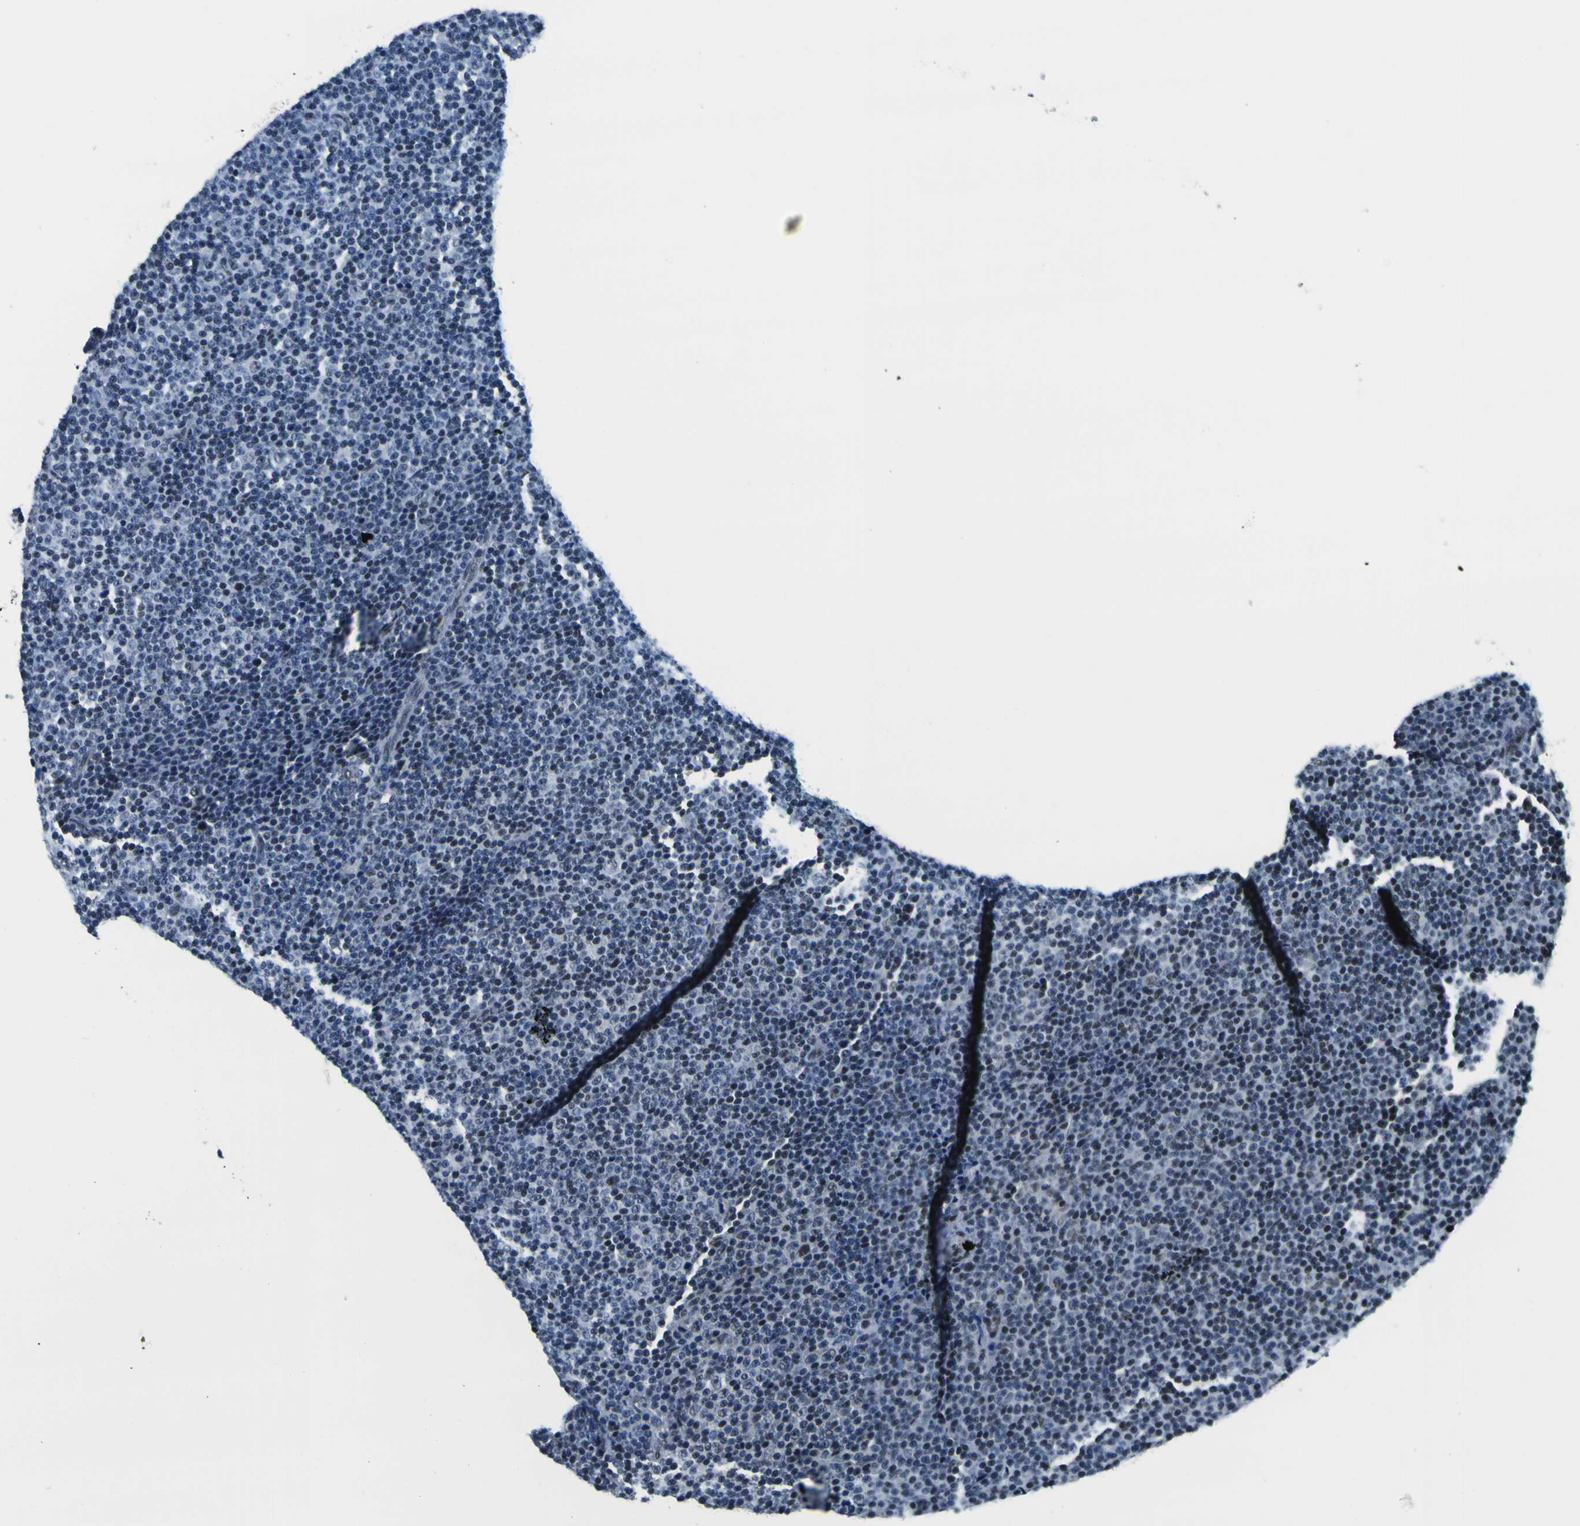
{"staining": {"intensity": "moderate", "quantity": "25%-75%", "location": "nuclear"}, "tissue": "lymphoma", "cell_type": "Tumor cells", "image_type": "cancer", "snomed": [{"axis": "morphology", "description": "Malignant lymphoma, non-Hodgkin's type, Low grade"}, {"axis": "topography", "description": "Lymph node"}], "caption": "An immunohistochemistry image of neoplastic tissue is shown. Protein staining in brown shows moderate nuclear positivity in lymphoma within tumor cells.", "gene": "SP1", "patient": {"sex": "female", "age": 67}}